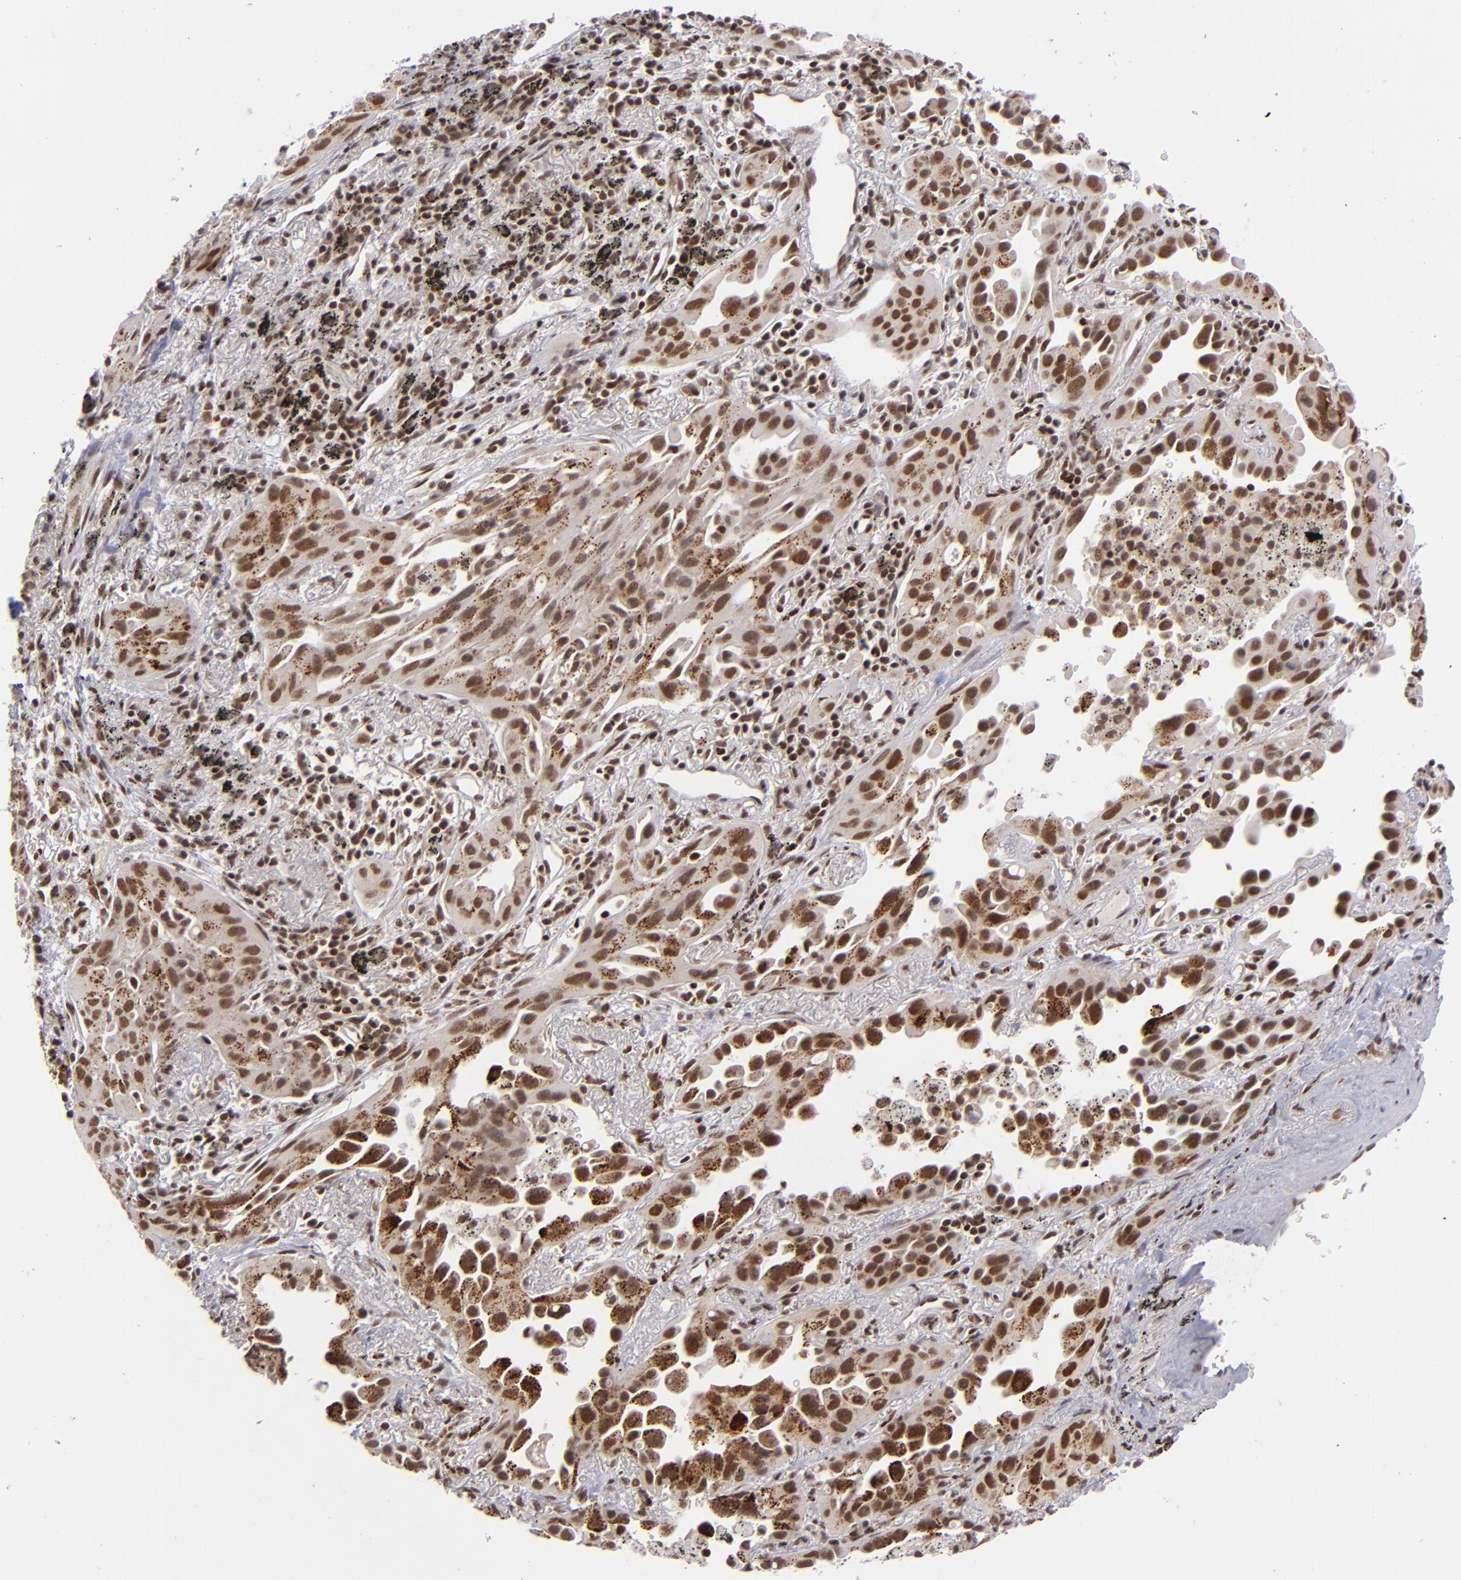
{"staining": {"intensity": "moderate", "quantity": ">75%", "location": "nuclear"}, "tissue": "lung cancer", "cell_type": "Tumor cells", "image_type": "cancer", "snomed": [{"axis": "morphology", "description": "Adenocarcinoma, NOS"}, {"axis": "topography", "description": "Lung"}], "caption": "Protein staining of lung cancer (adenocarcinoma) tissue displays moderate nuclear staining in approximately >75% of tumor cells.", "gene": "MLLT3", "patient": {"sex": "male", "age": 68}}